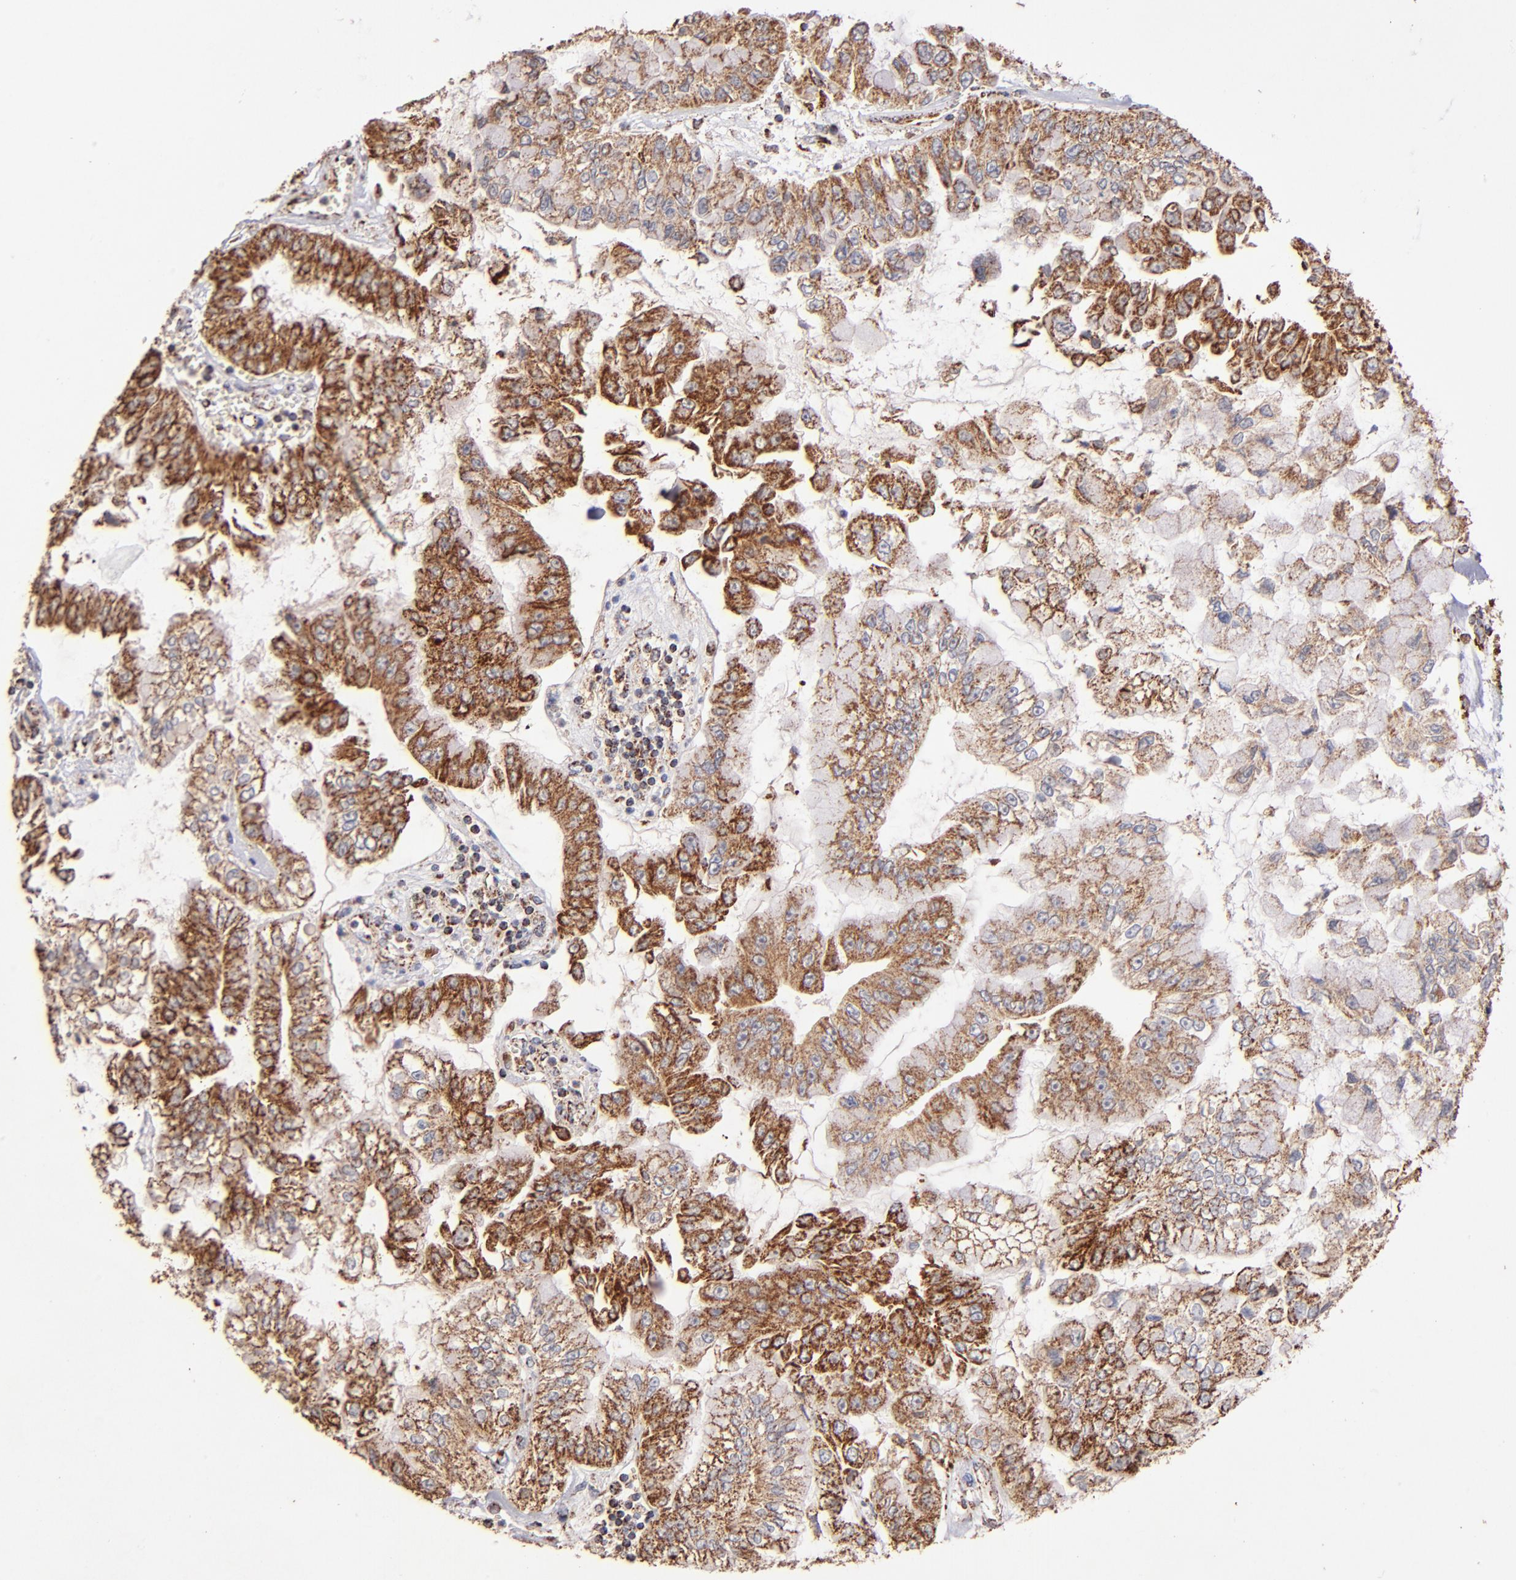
{"staining": {"intensity": "moderate", "quantity": "25%-75%", "location": "cytoplasmic/membranous"}, "tissue": "liver cancer", "cell_type": "Tumor cells", "image_type": "cancer", "snomed": [{"axis": "morphology", "description": "Cholangiocarcinoma"}, {"axis": "topography", "description": "Liver"}], "caption": "Immunohistochemistry (DAB (3,3'-diaminobenzidine)) staining of liver cholangiocarcinoma demonstrates moderate cytoplasmic/membranous protein expression in about 25%-75% of tumor cells. Immunohistochemistry (ihc) stains the protein in brown and the nuclei are stained blue.", "gene": "DLST", "patient": {"sex": "female", "age": 79}}